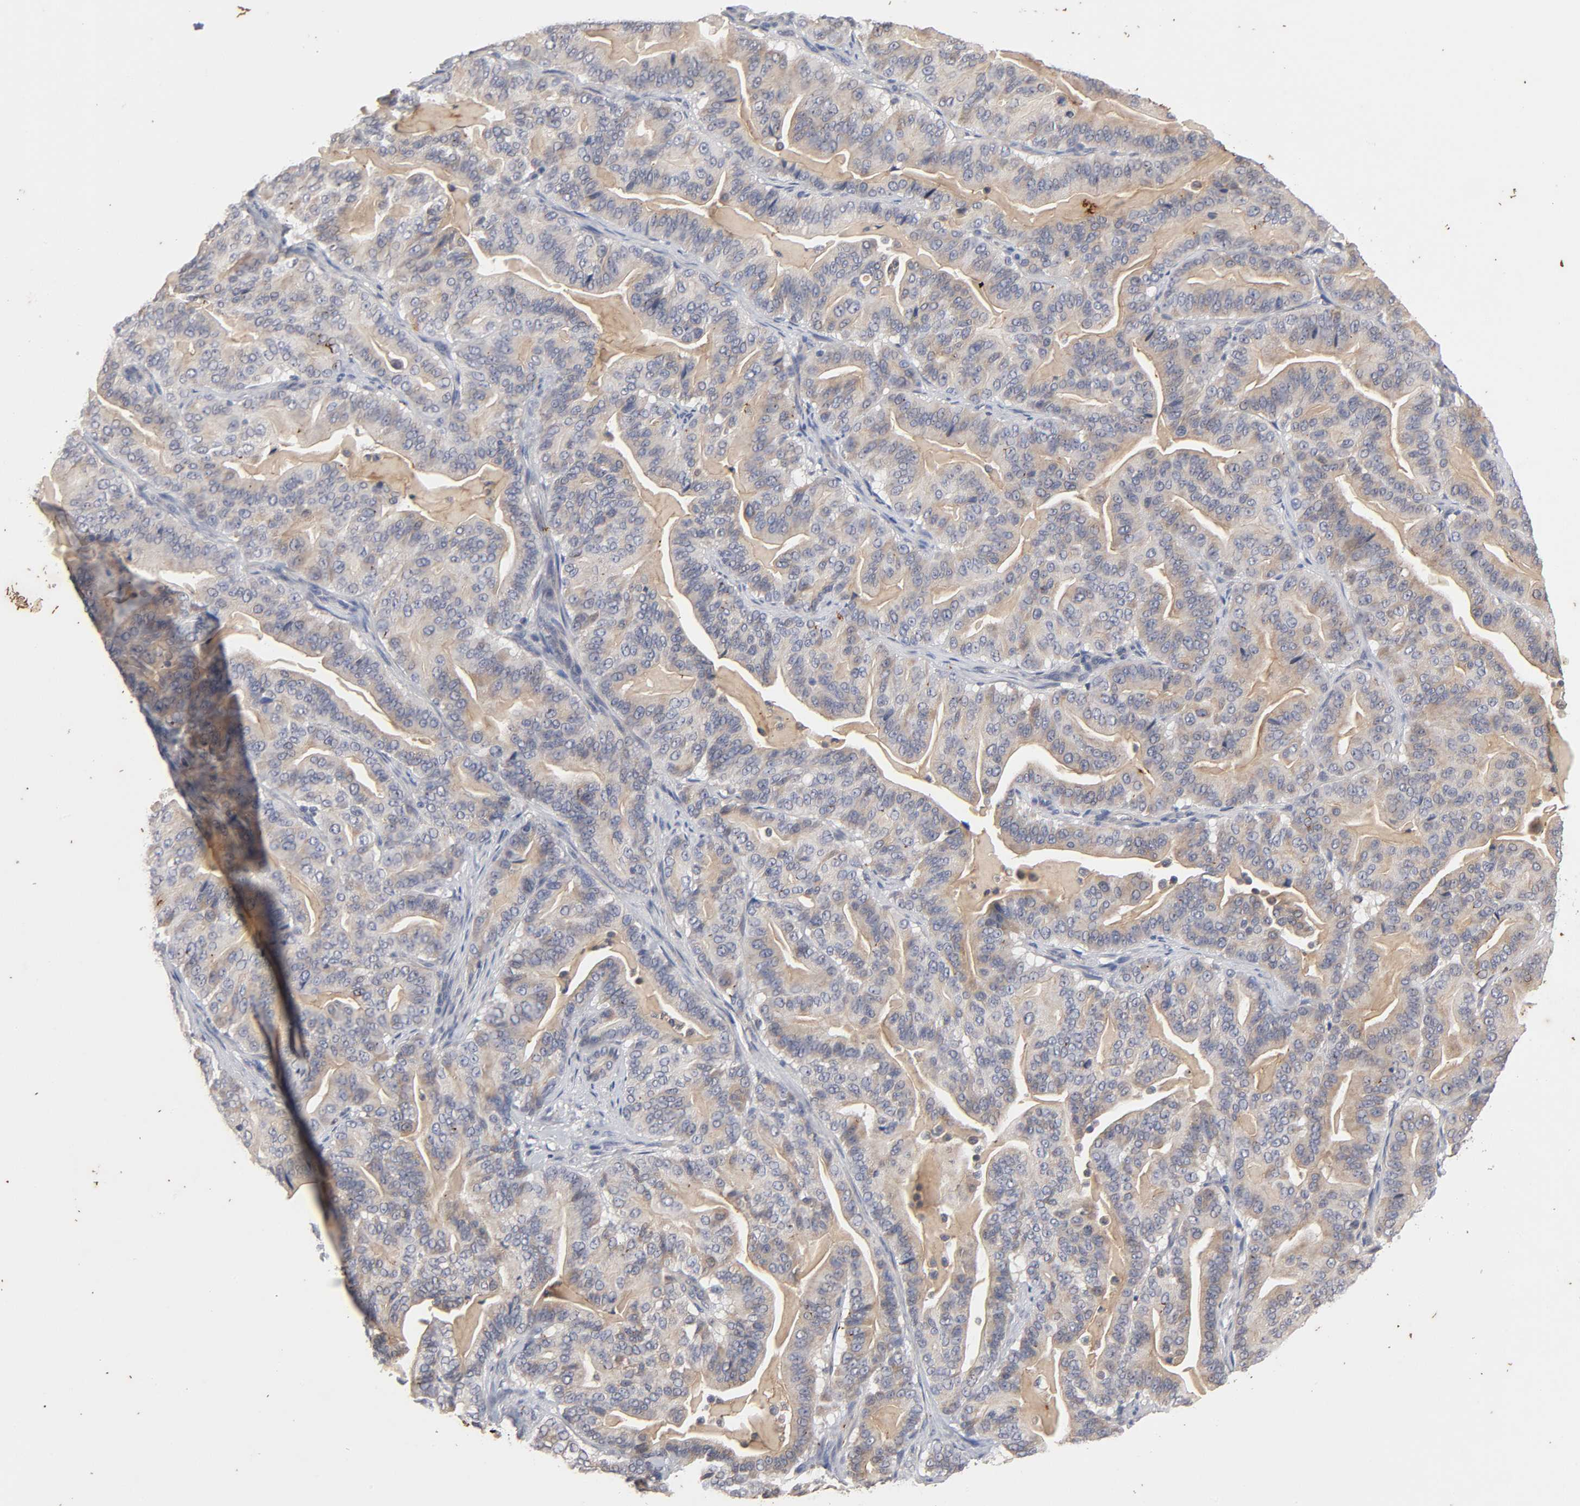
{"staining": {"intensity": "weak", "quantity": ">75%", "location": "cytoplasmic/membranous"}, "tissue": "pancreatic cancer", "cell_type": "Tumor cells", "image_type": "cancer", "snomed": [{"axis": "morphology", "description": "Adenocarcinoma, NOS"}, {"axis": "topography", "description": "Pancreas"}], "caption": "Pancreatic adenocarcinoma was stained to show a protein in brown. There is low levels of weak cytoplasmic/membranous expression in approximately >75% of tumor cells. Nuclei are stained in blue.", "gene": "CXADR", "patient": {"sex": "male", "age": 63}}